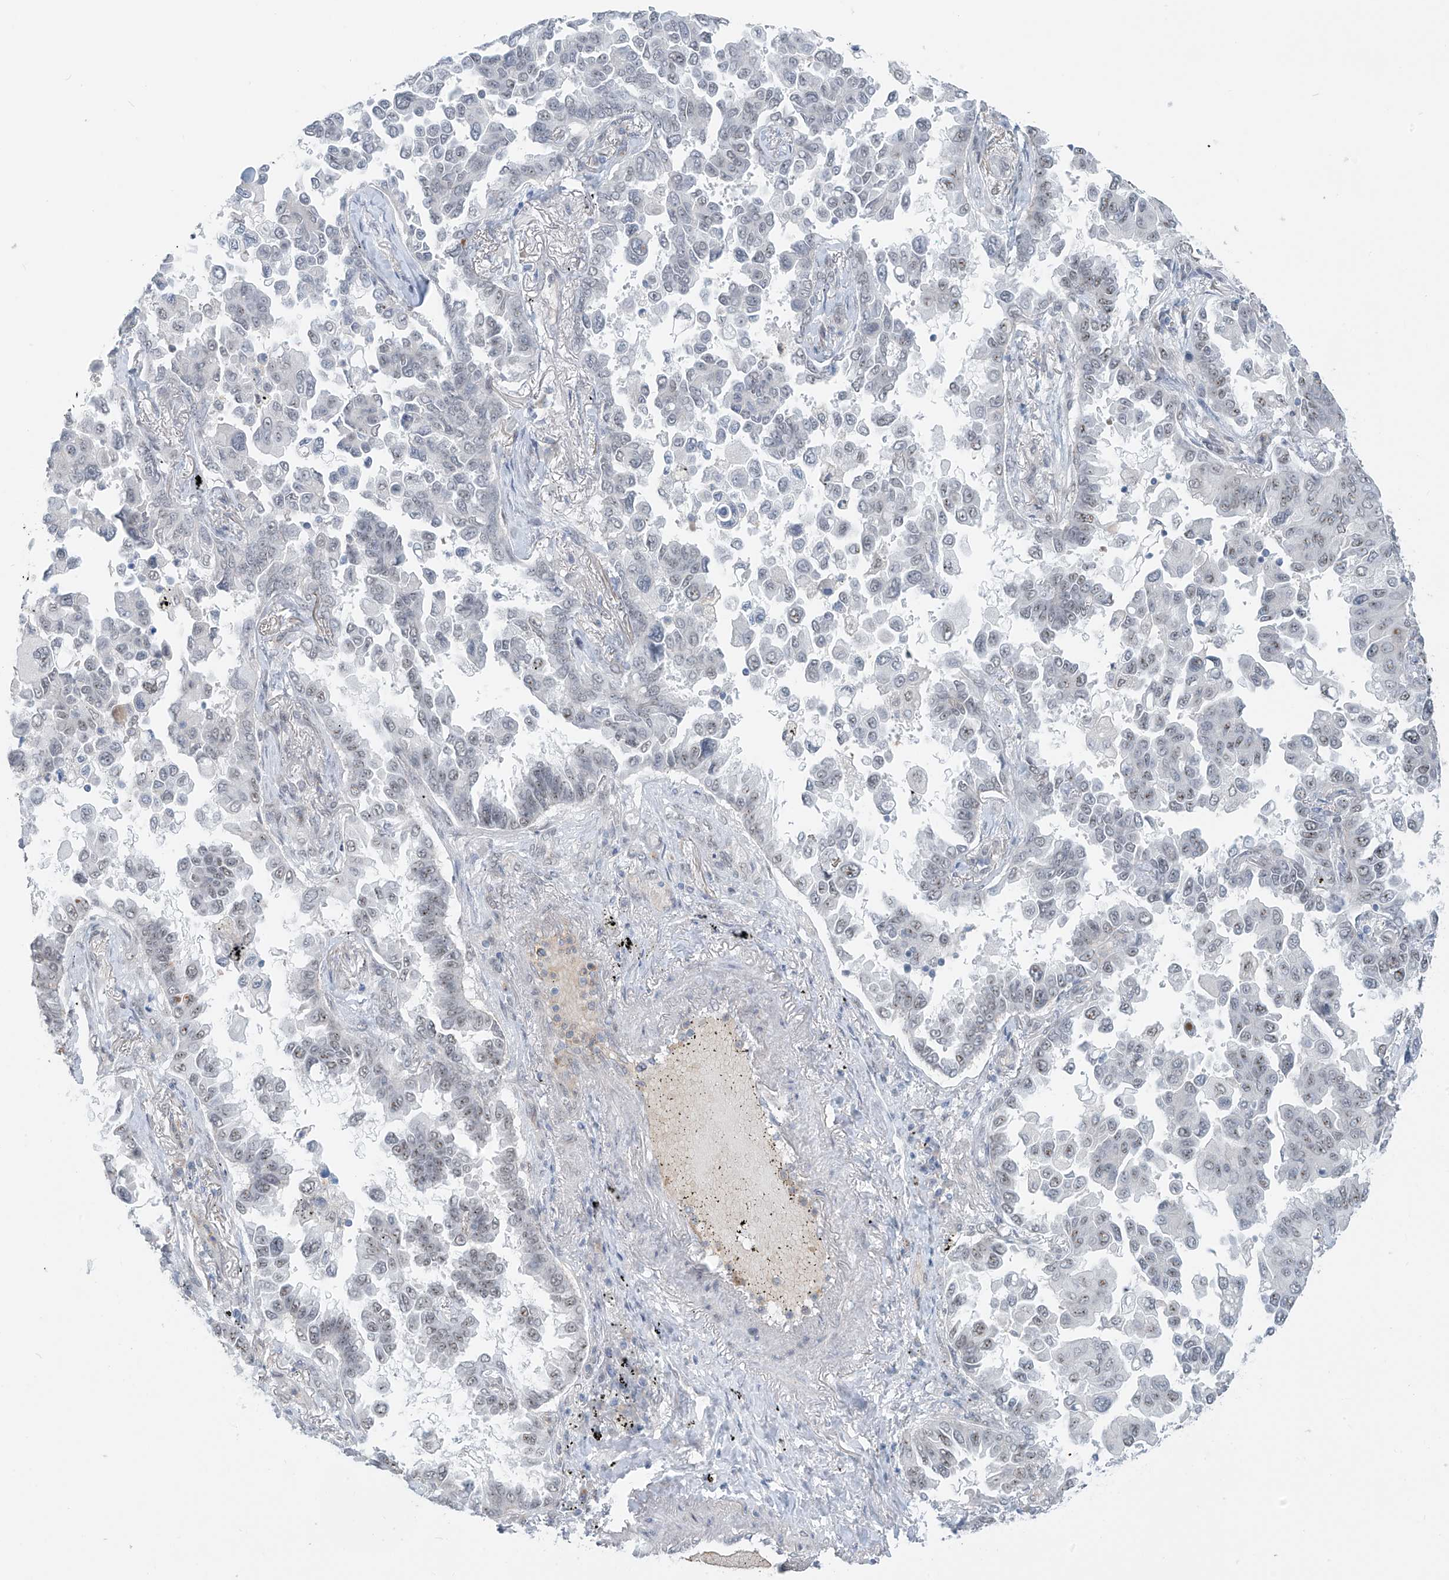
{"staining": {"intensity": "weak", "quantity": "25%-75%", "location": "nuclear"}, "tissue": "lung cancer", "cell_type": "Tumor cells", "image_type": "cancer", "snomed": [{"axis": "morphology", "description": "Adenocarcinoma, NOS"}, {"axis": "topography", "description": "Lung"}], "caption": "Lung cancer tissue demonstrates weak nuclear expression in approximately 25%-75% of tumor cells, visualized by immunohistochemistry.", "gene": "MCM9", "patient": {"sex": "female", "age": 67}}